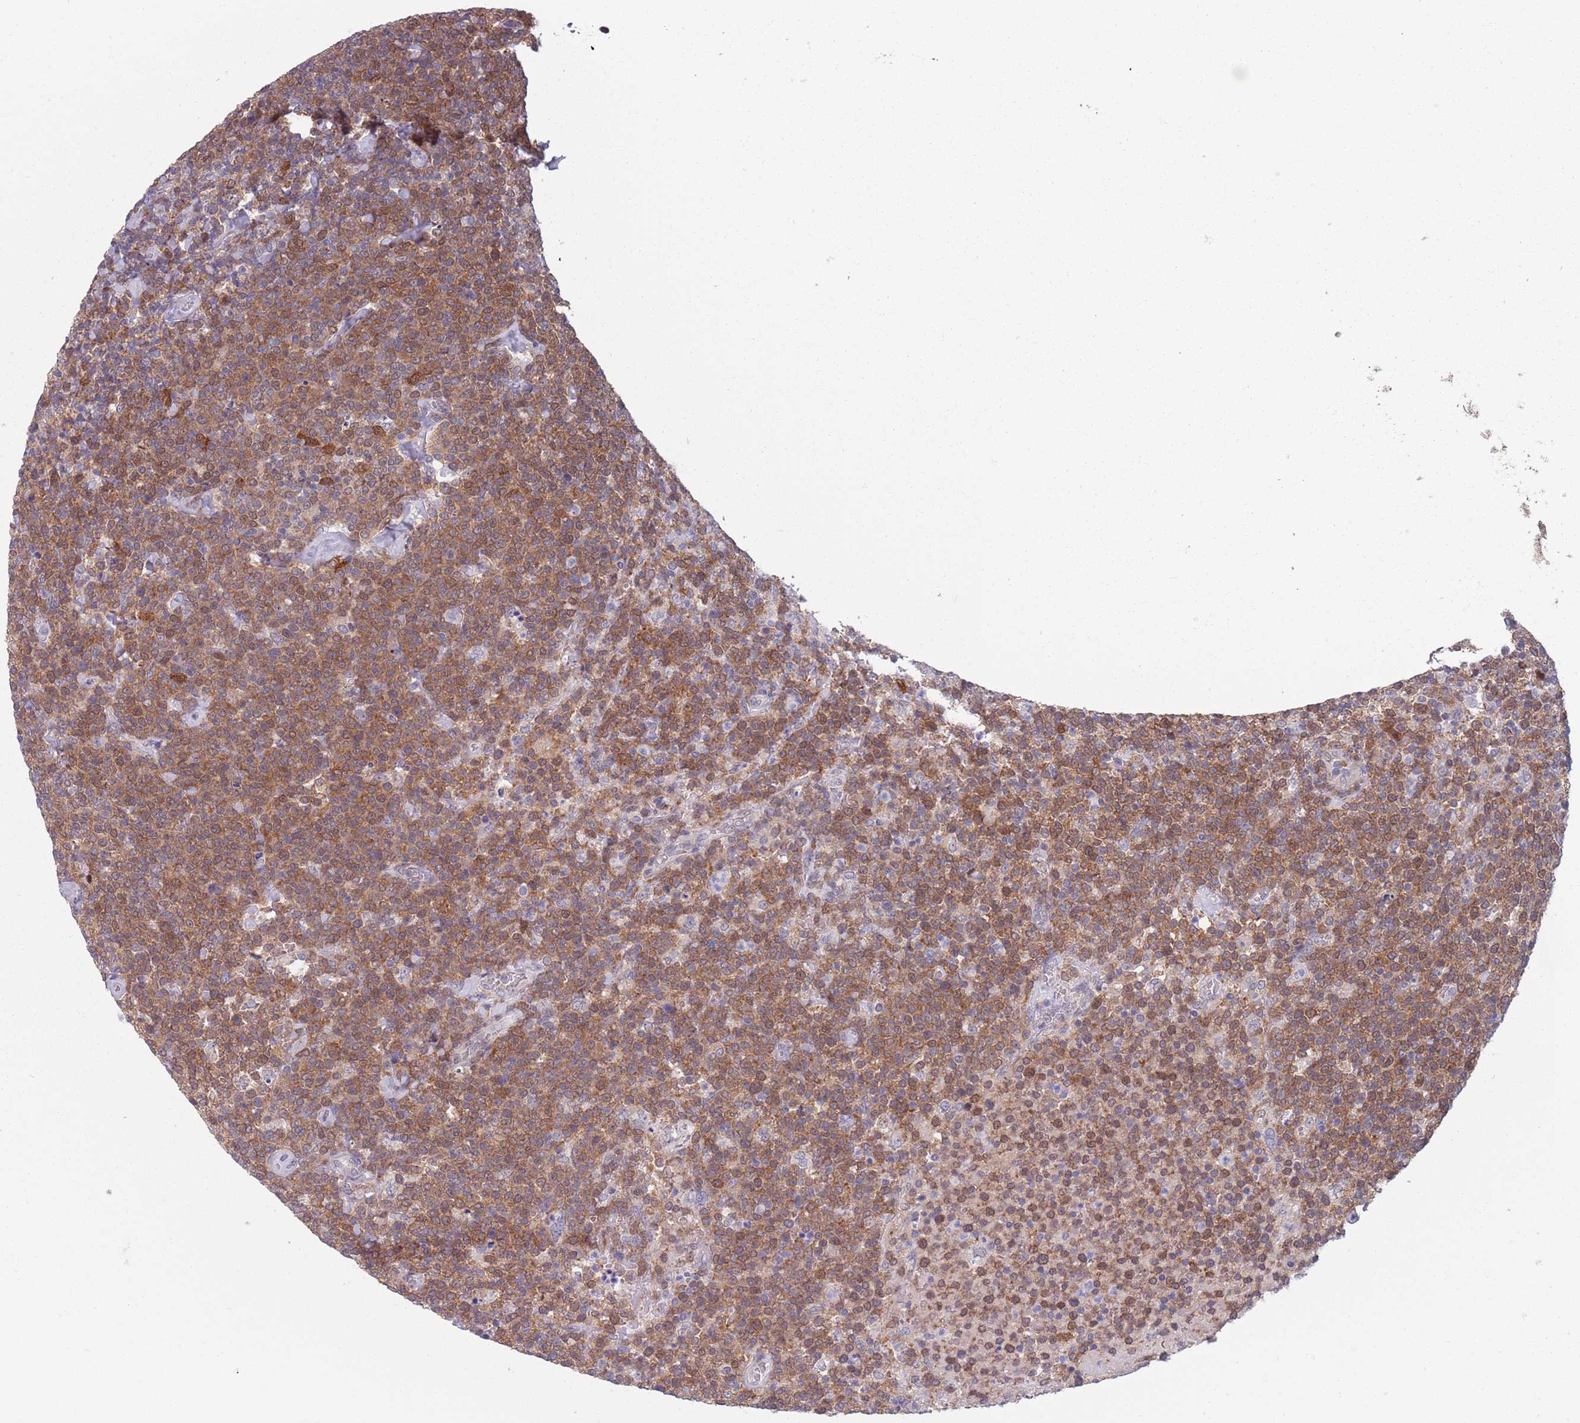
{"staining": {"intensity": "moderate", "quantity": ">75%", "location": "cytoplasmic/membranous,nuclear"}, "tissue": "lymphoma", "cell_type": "Tumor cells", "image_type": "cancer", "snomed": [{"axis": "morphology", "description": "Malignant lymphoma, non-Hodgkin's type, High grade"}, {"axis": "topography", "description": "Lymph node"}], "caption": "Immunohistochemistry (IHC) photomicrograph of neoplastic tissue: human lymphoma stained using IHC reveals medium levels of moderate protein expression localized specifically in the cytoplasmic/membranous and nuclear of tumor cells, appearing as a cytoplasmic/membranous and nuclear brown color.", "gene": "CLNS1A", "patient": {"sex": "male", "age": 61}}